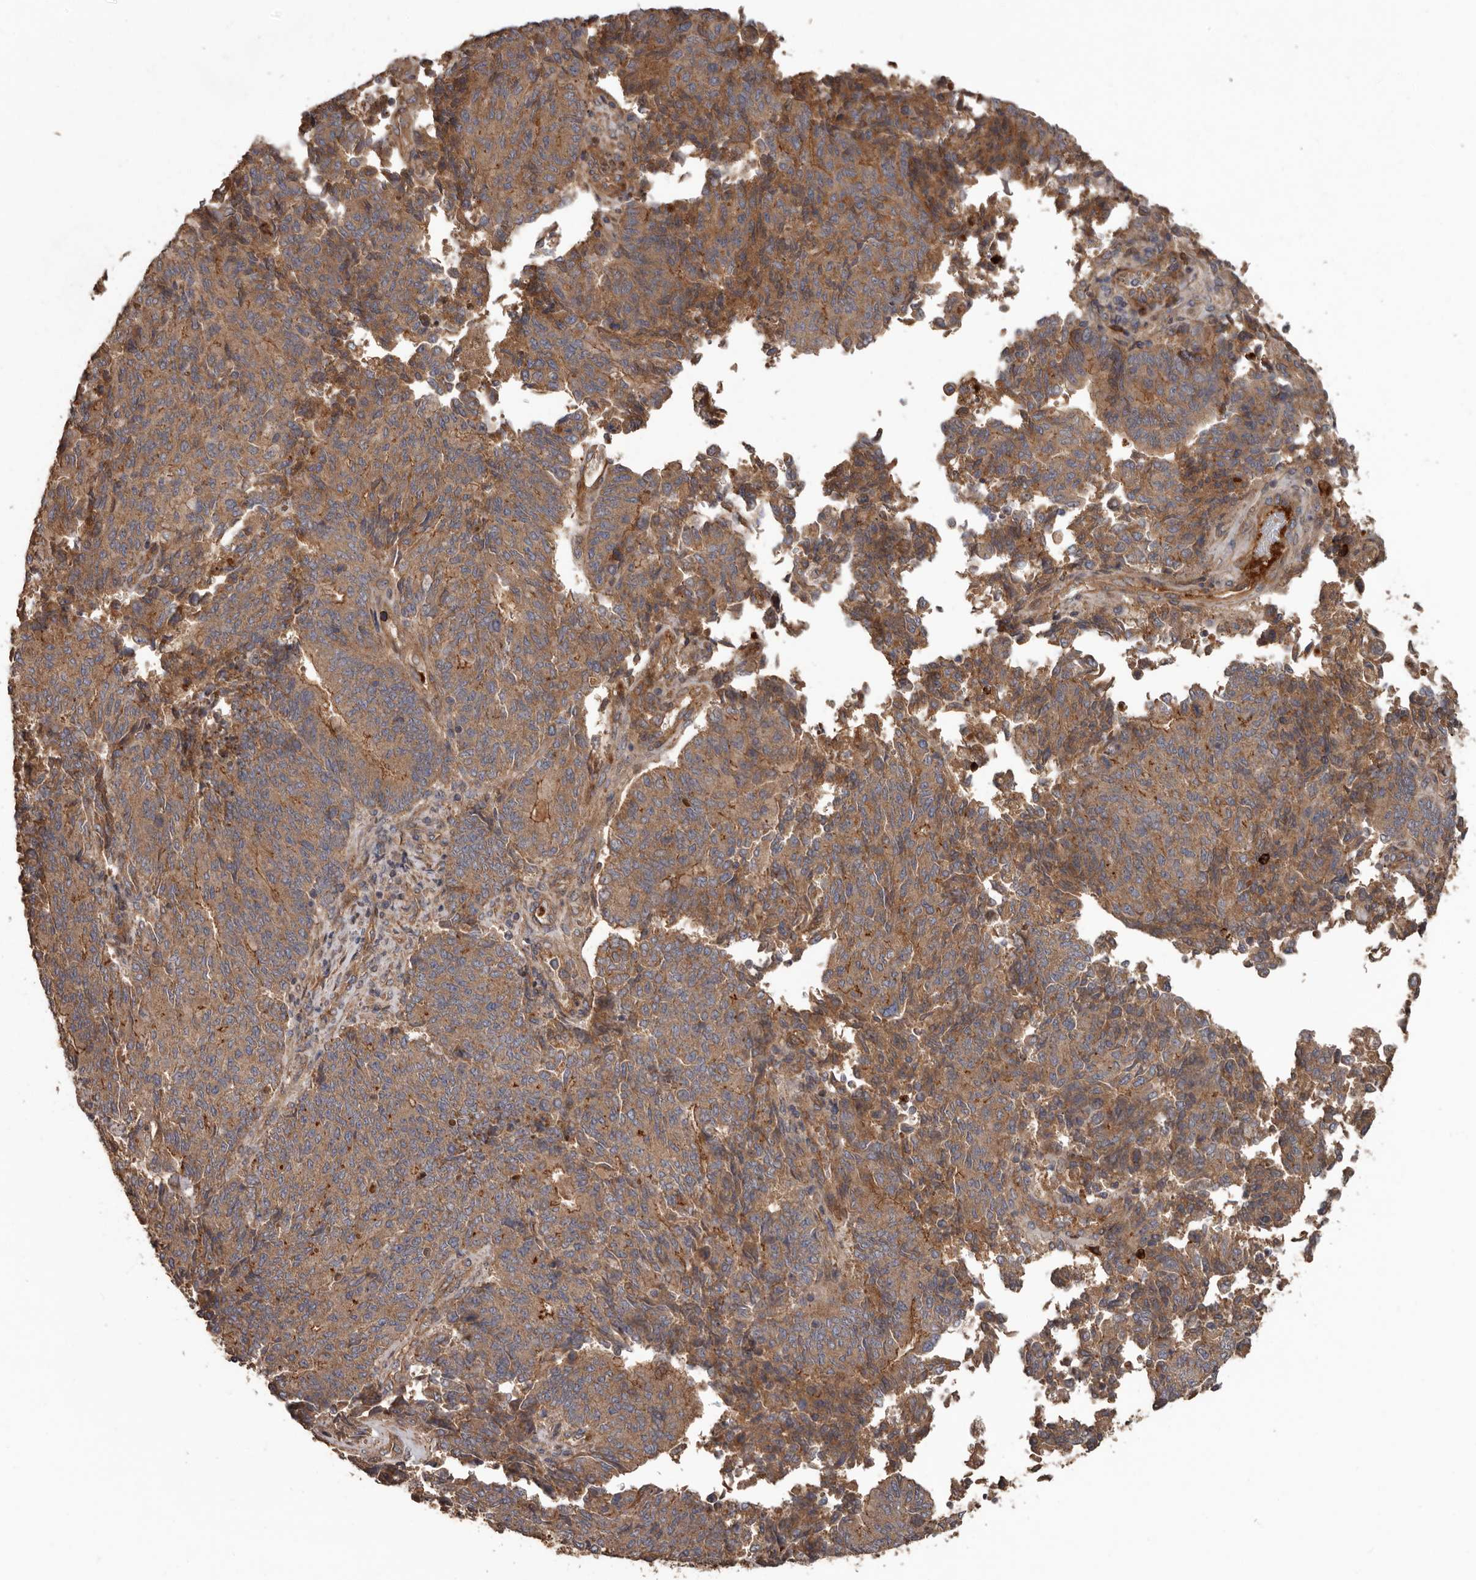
{"staining": {"intensity": "moderate", "quantity": ">75%", "location": "cytoplasmic/membranous"}, "tissue": "endometrial cancer", "cell_type": "Tumor cells", "image_type": "cancer", "snomed": [{"axis": "morphology", "description": "Adenocarcinoma, NOS"}, {"axis": "topography", "description": "Endometrium"}], "caption": "Brown immunohistochemical staining in endometrial adenocarcinoma reveals moderate cytoplasmic/membranous staining in about >75% of tumor cells.", "gene": "ARHGEF5", "patient": {"sex": "female", "age": 80}}